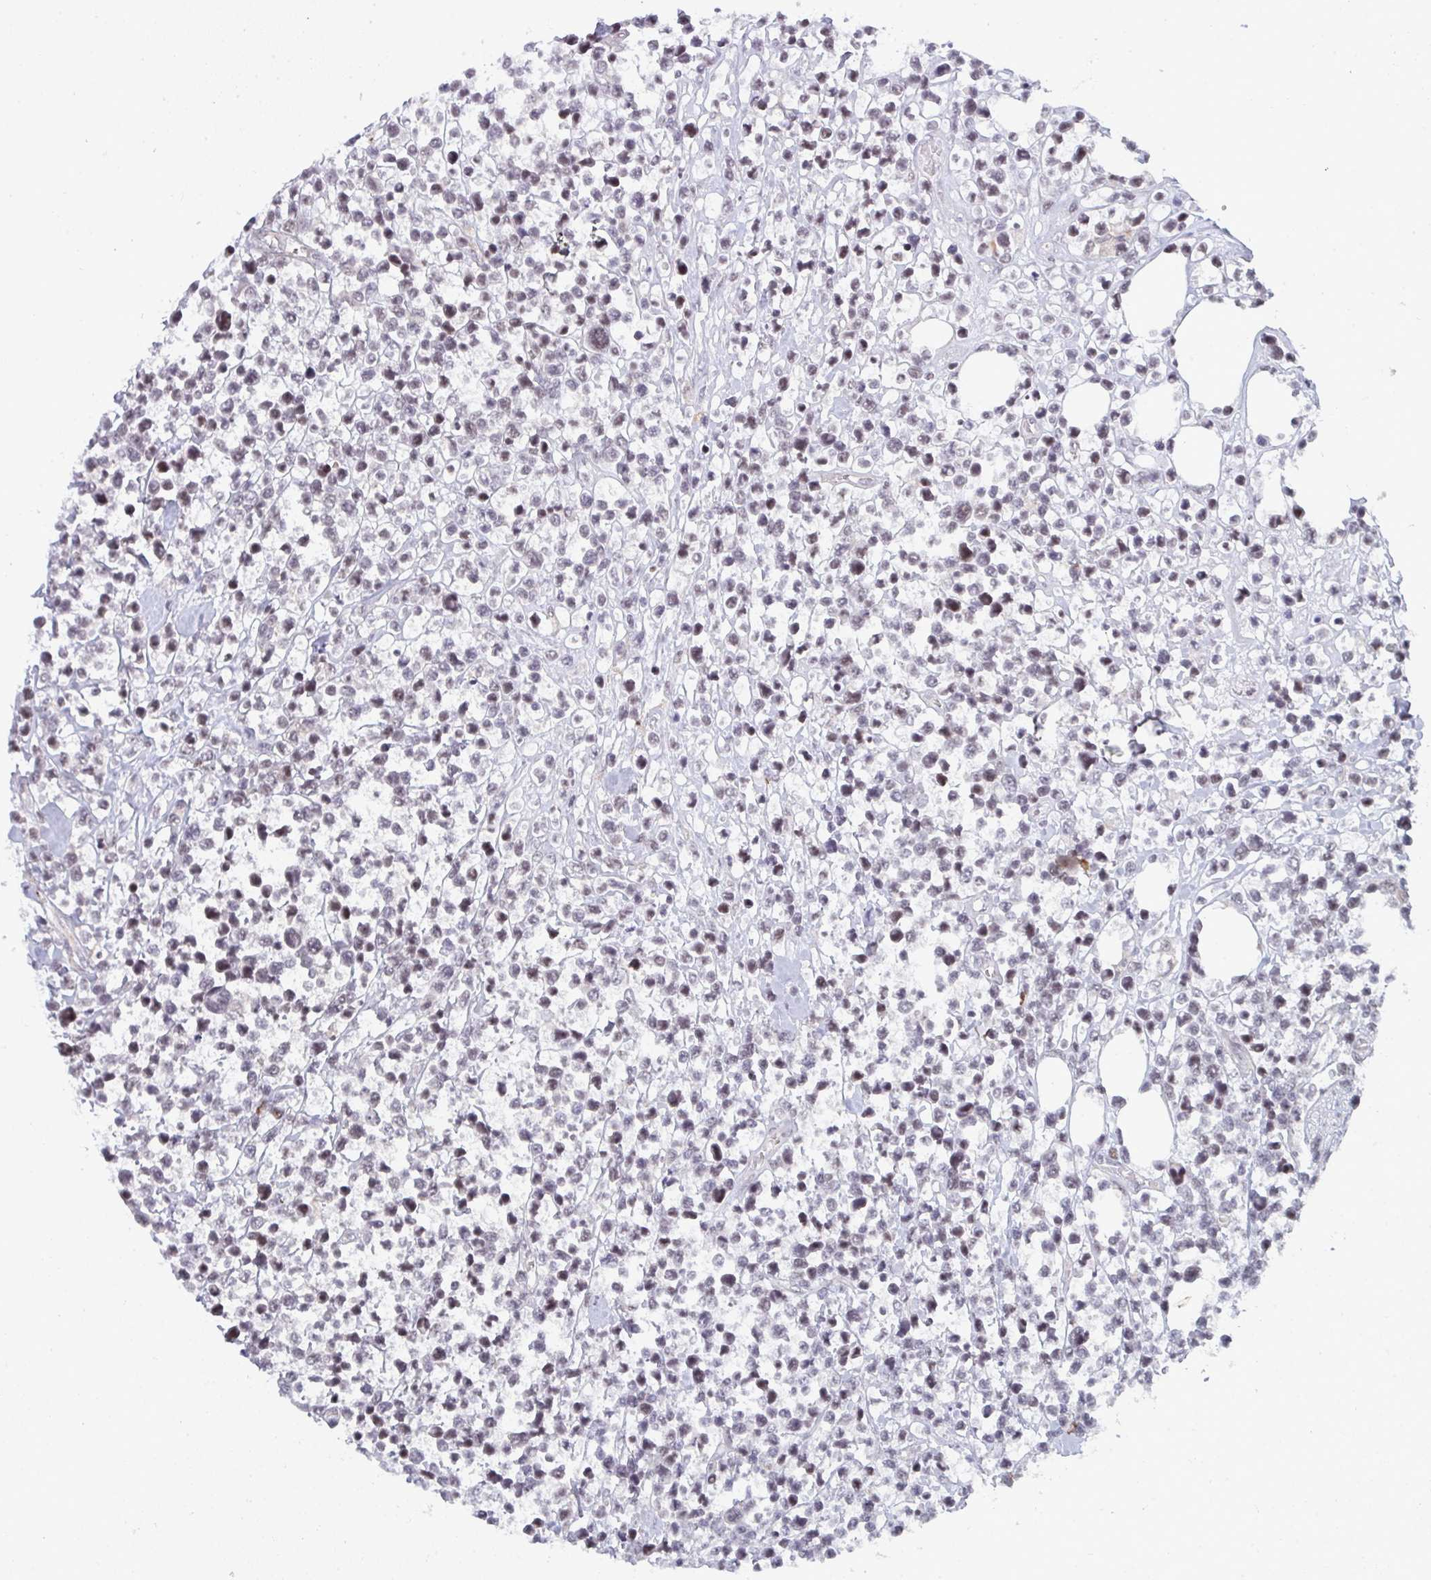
{"staining": {"intensity": "weak", "quantity": "25%-75%", "location": "nuclear"}, "tissue": "lymphoma", "cell_type": "Tumor cells", "image_type": "cancer", "snomed": [{"axis": "morphology", "description": "Malignant lymphoma, non-Hodgkin's type, Low grade"}, {"axis": "topography", "description": "Lymph node"}], "caption": "Immunohistochemistry photomicrograph of neoplastic tissue: lymphoma stained using IHC shows low levels of weak protein expression localized specifically in the nuclear of tumor cells, appearing as a nuclear brown color.", "gene": "ATF1", "patient": {"sex": "male", "age": 60}}